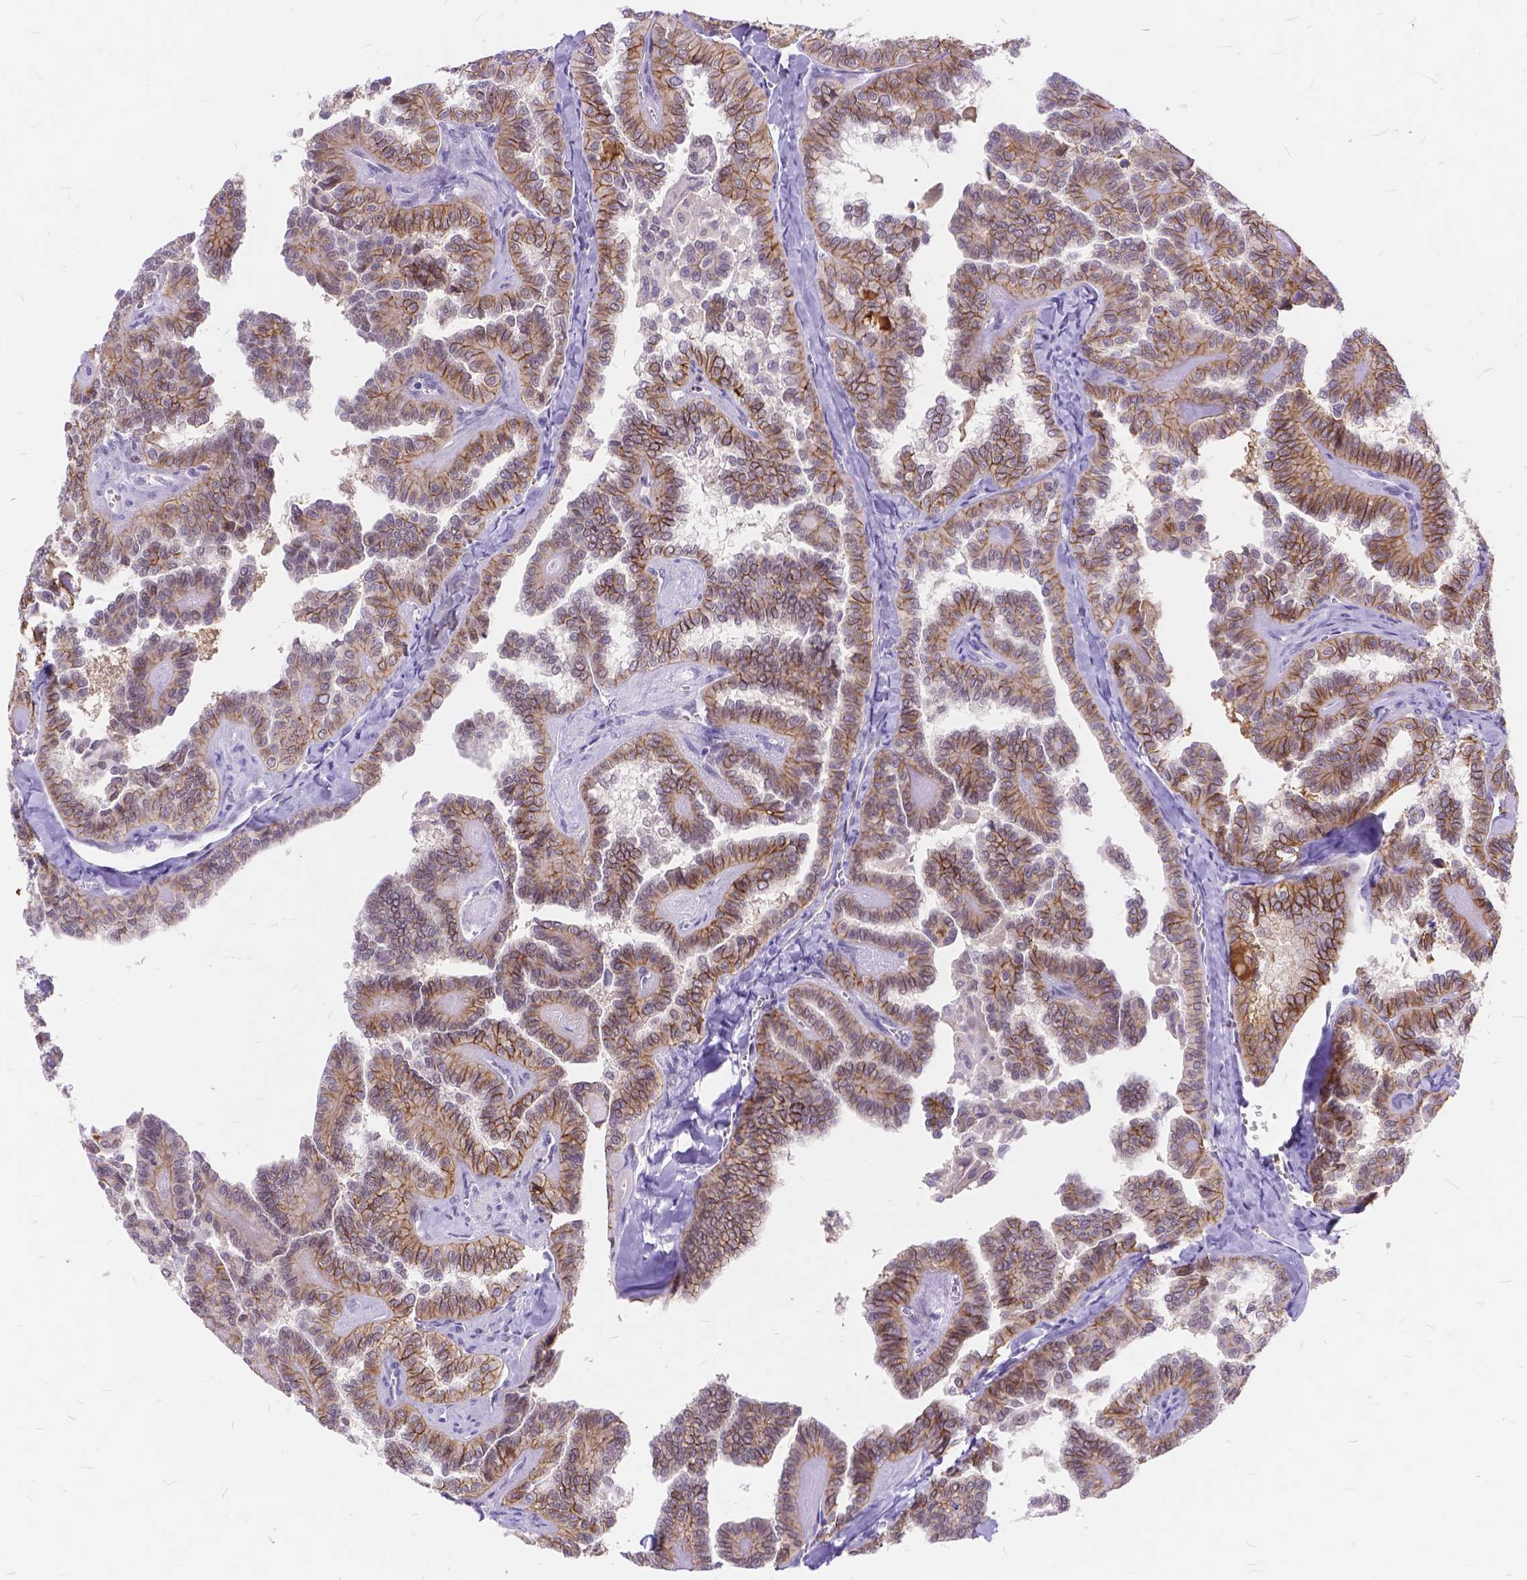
{"staining": {"intensity": "moderate", "quantity": ">75%", "location": "cytoplasmic/membranous"}, "tissue": "thyroid cancer", "cell_type": "Tumor cells", "image_type": "cancer", "snomed": [{"axis": "morphology", "description": "Papillary adenocarcinoma, NOS"}, {"axis": "topography", "description": "Thyroid gland"}], "caption": "Immunohistochemical staining of papillary adenocarcinoma (thyroid) reveals medium levels of moderate cytoplasmic/membranous expression in about >75% of tumor cells.", "gene": "MAN2C1", "patient": {"sex": "female", "age": 41}}